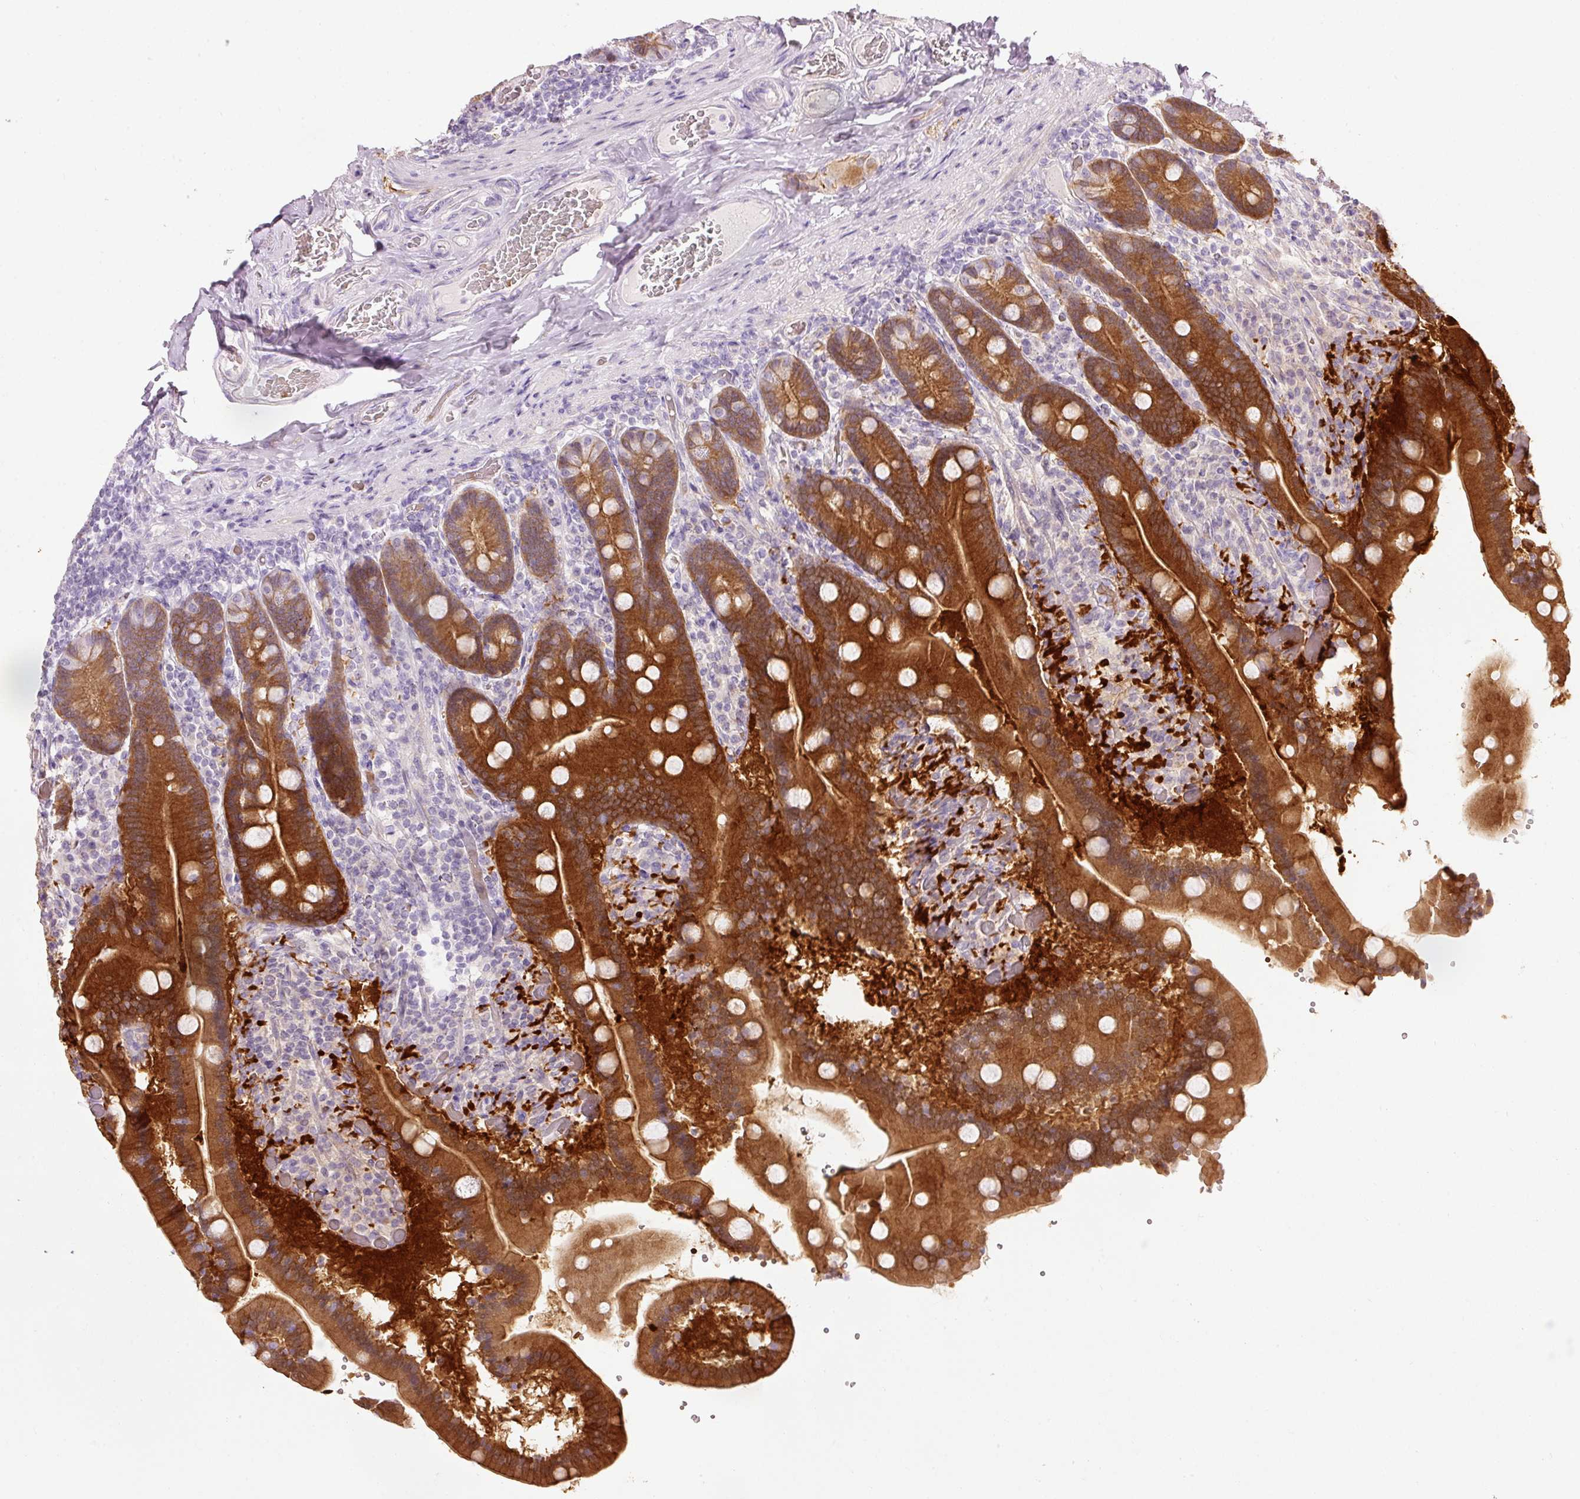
{"staining": {"intensity": "strong", "quantity": ">75%", "location": "cytoplasmic/membranous"}, "tissue": "duodenum", "cell_type": "Glandular cells", "image_type": "normal", "snomed": [{"axis": "morphology", "description": "Normal tissue, NOS"}, {"axis": "topography", "description": "Duodenum"}], "caption": "Duodenum stained for a protein shows strong cytoplasmic/membranous positivity in glandular cells. (Stains: DAB (3,3'-diaminobenzidine) in brown, nuclei in blue, Microscopy: brightfield microscopy at high magnification).", "gene": "DHRS11", "patient": {"sex": "female", "age": 62}}